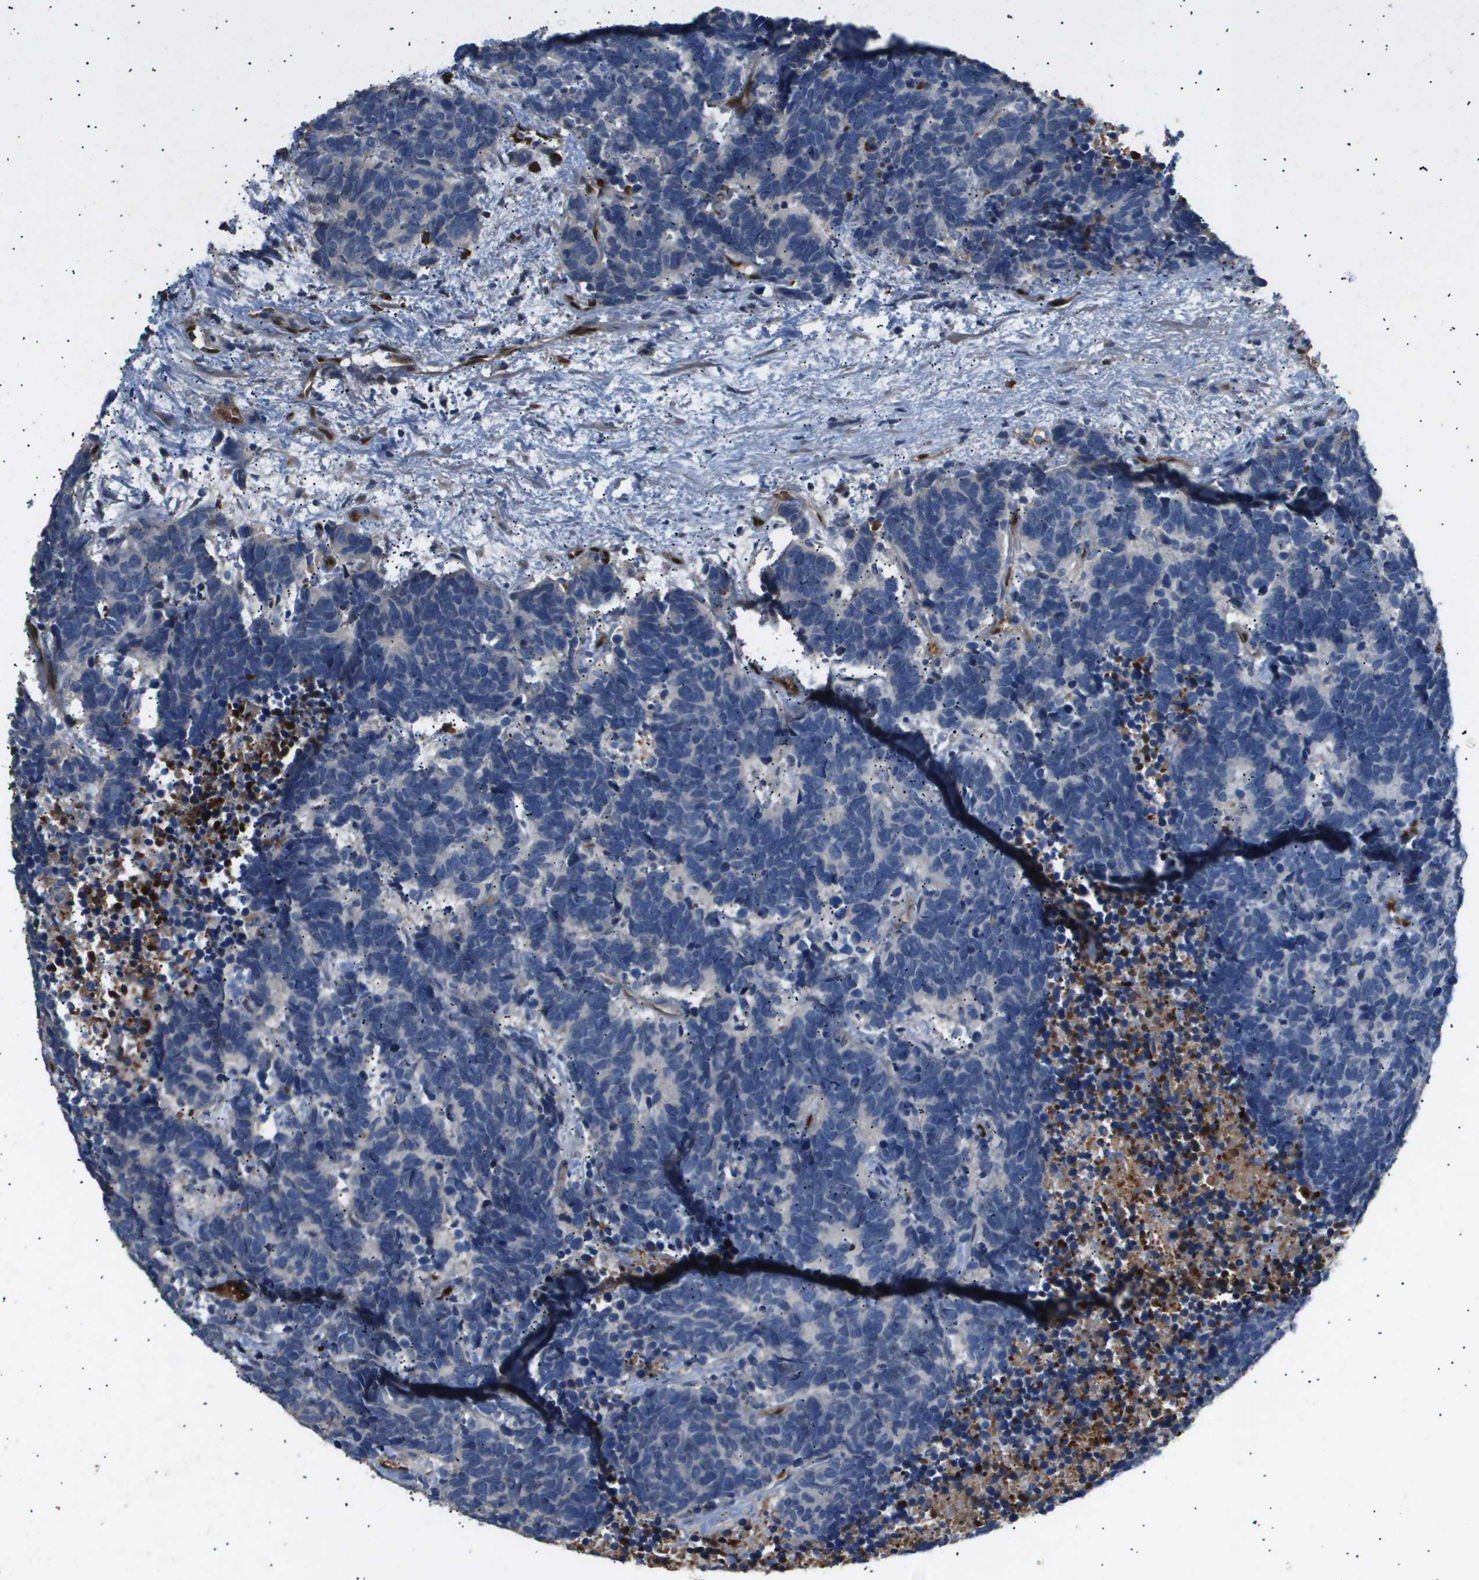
{"staining": {"intensity": "negative", "quantity": "none", "location": "none"}, "tissue": "carcinoid", "cell_type": "Tumor cells", "image_type": "cancer", "snomed": [{"axis": "morphology", "description": "Carcinoma, NOS"}, {"axis": "morphology", "description": "Carcinoid, malignant, NOS"}, {"axis": "topography", "description": "Urinary bladder"}], "caption": "There is no significant expression in tumor cells of carcinoid.", "gene": "ERG", "patient": {"sex": "male", "age": 57}}